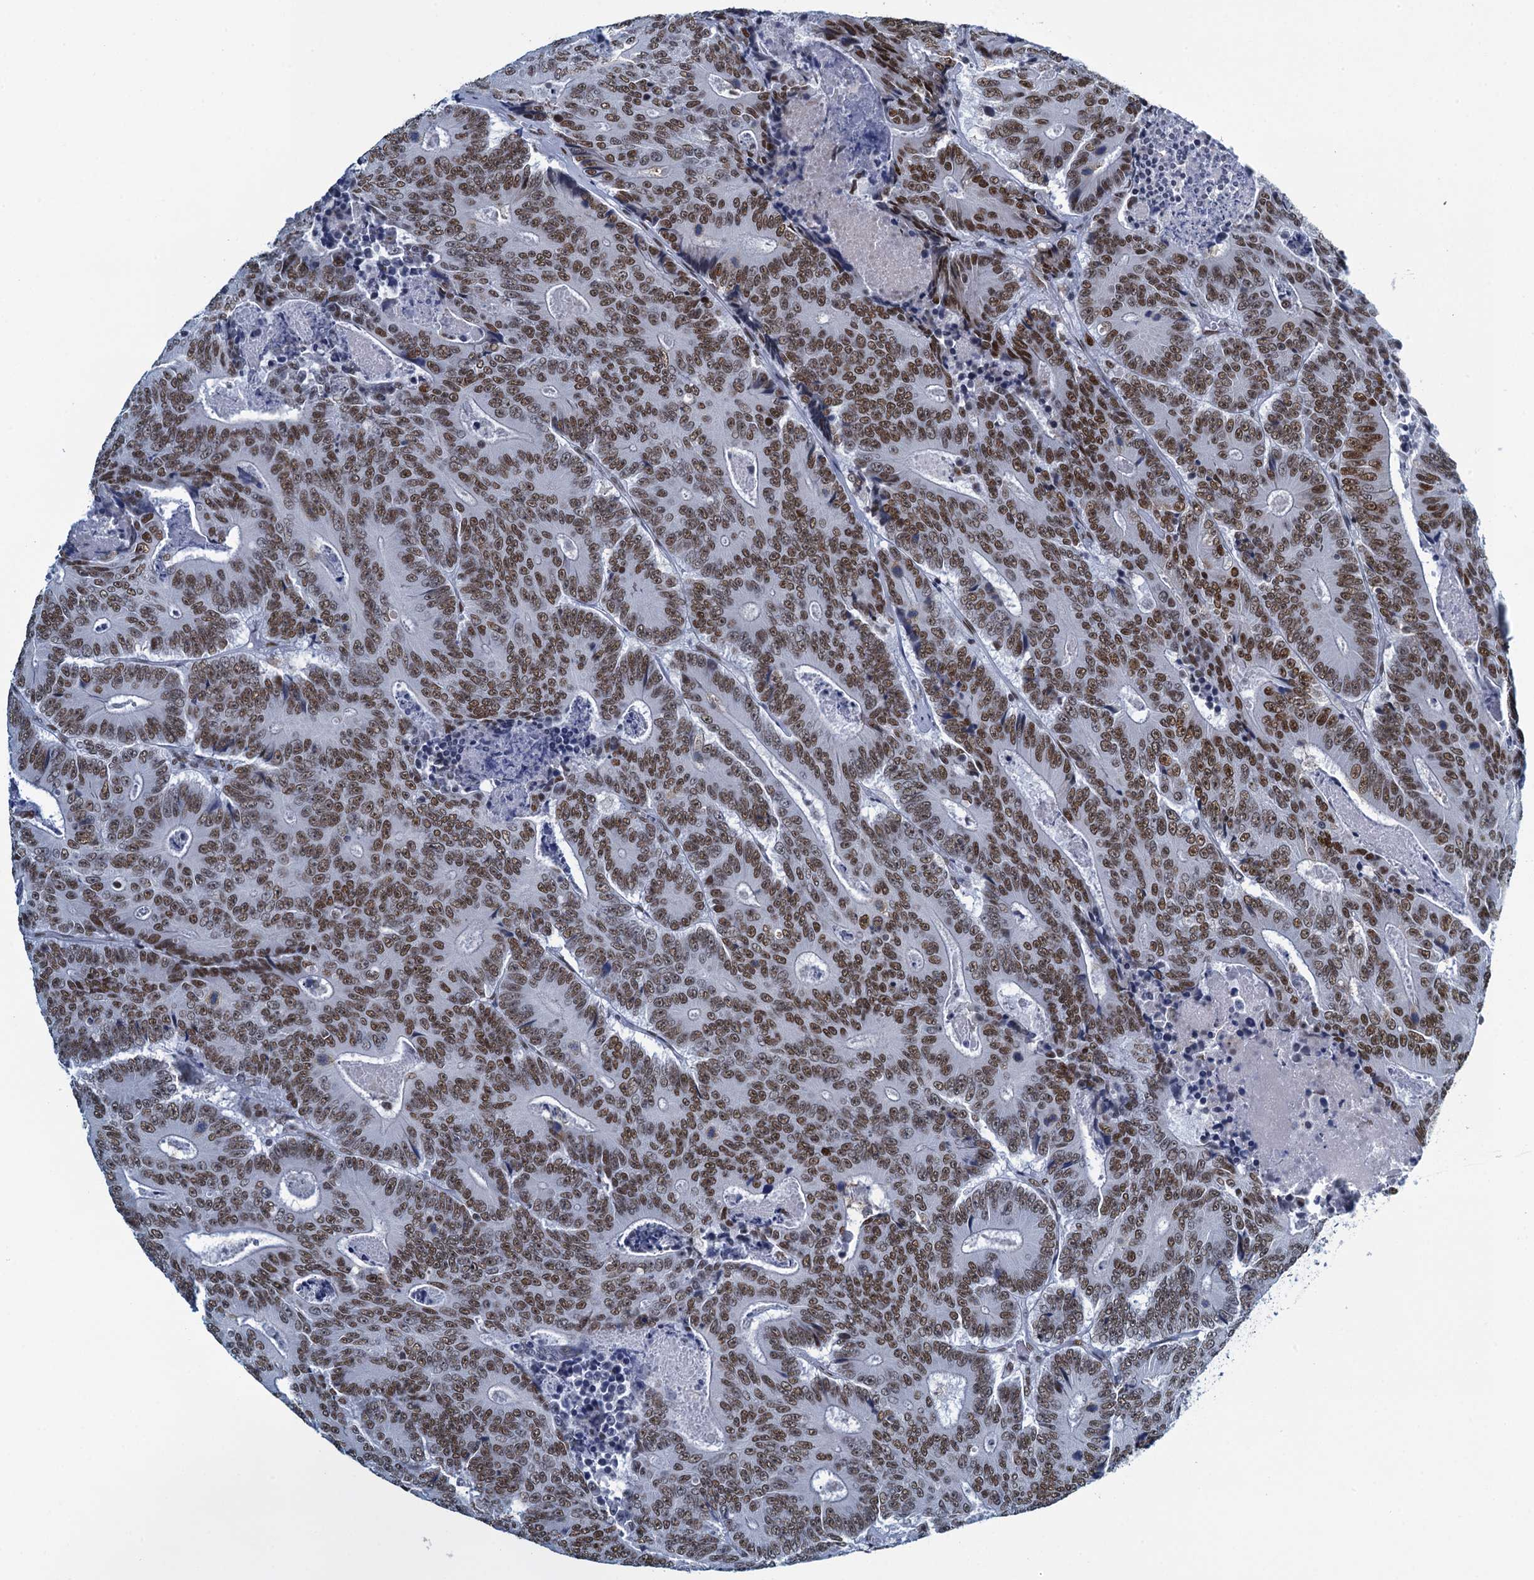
{"staining": {"intensity": "moderate", "quantity": ">75%", "location": "nuclear"}, "tissue": "colorectal cancer", "cell_type": "Tumor cells", "image_type": "cancer", "snomed": [{"axis": "morphology", "description": "Adenocarcinoma, NOS"}, {"axis": "topography", "description": "Colon"}], "caption": "Protein expression by immunohistochemistry reveals moderate nuclear expression in approximately >75% of tumor cells in colorectal adenocarcinoma.", "gene": "HNRNPUL2", "patient": {"sex": "male", "age": 83}}